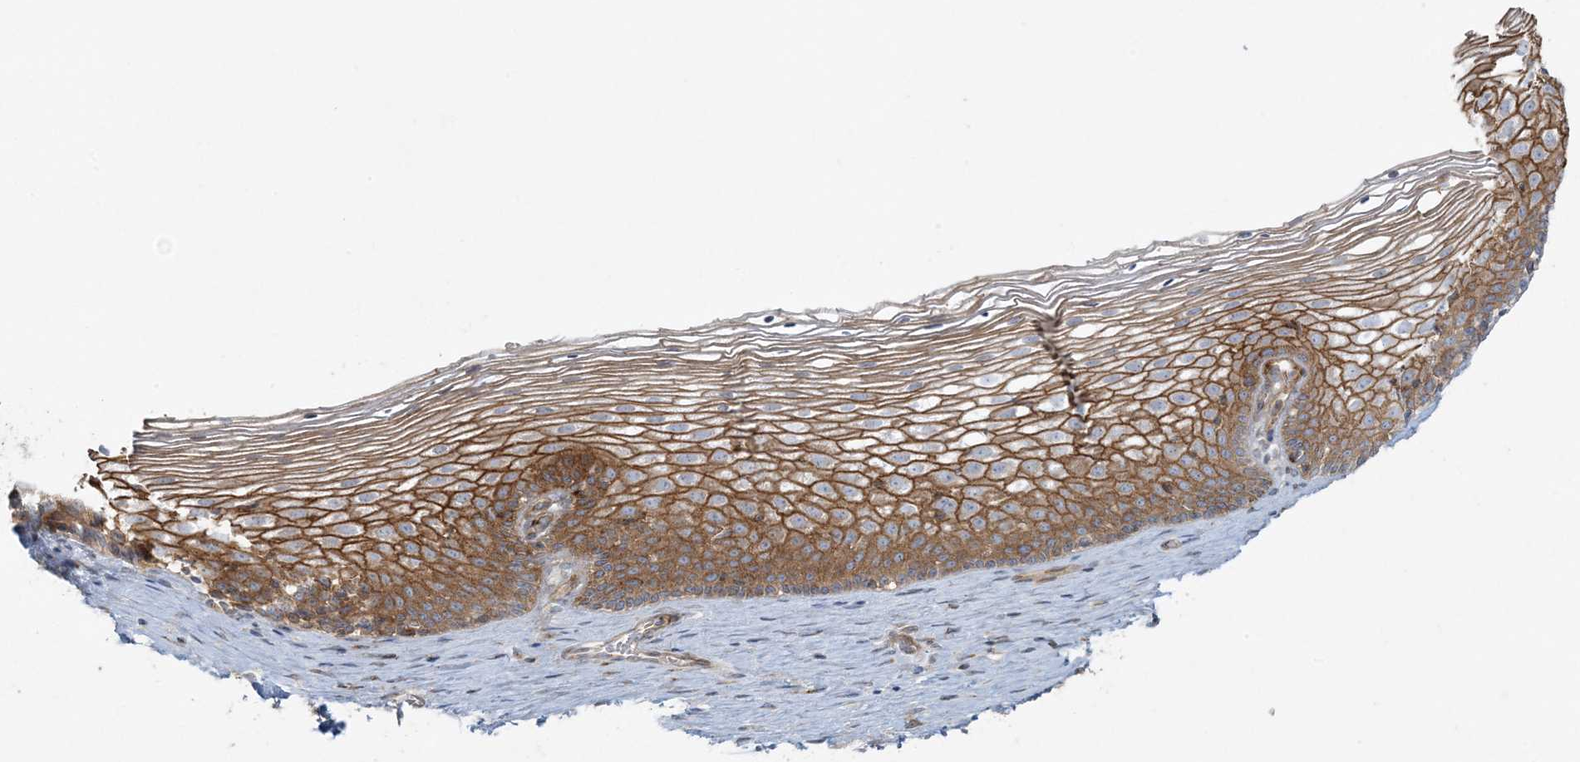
{"staining": {"intensity": "negative", "quantity": "none", "location": "none"}, "tissue": "cervix", "cell_type": "Glandular cells", "image_type": "normal", "snomed": [{"axis": "morphology", "description": "Normal tissue, NOS"}, {"axis": "topography", "description": "Cervix"}], "caption": "DAB (3,3'-diaminobenzidine) immunohistochemical staining of unremarkable cervix exhibits no significant expression in glandular cells.", "gene": "PIK3R4", "patient": {"sex": "female", "age": 33}}